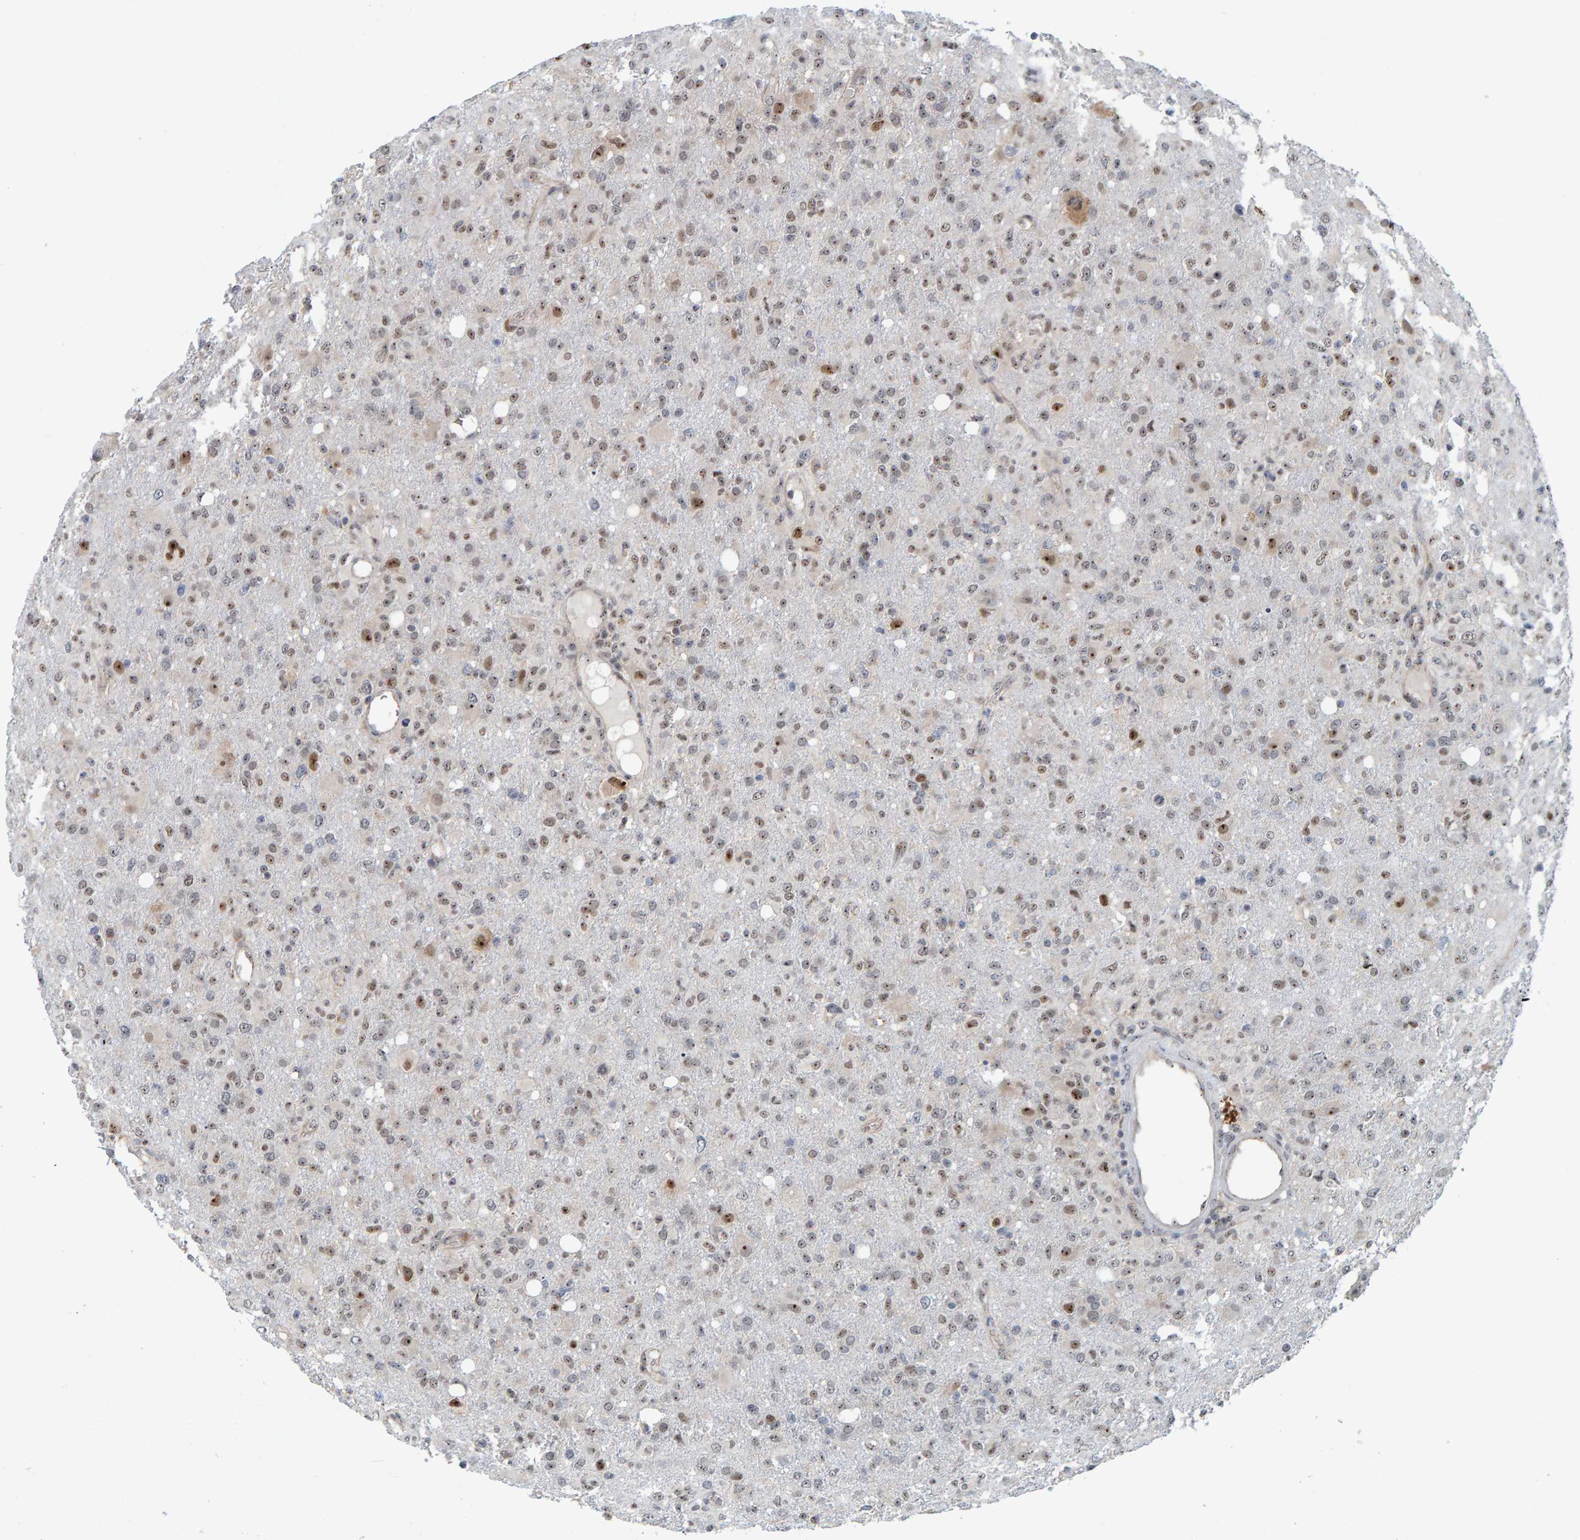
{"staining": {"intensity": "moderate", "quantity": ">75%", "location": "nuclear"}, "tissue": "glioma", "cell_type": "Tumor cells", "image_type": "cancer", "snomed": [{"axis": "morphology", "description": "Glioma, malignant, High grade"}, {"axis": "topography", "description": "Brain"}], "caption": "This is a micrograph of IHC staining of glioma, which shows moderate staining in the nuclear of tumor cells.", "gene": "POLR1E", "patient": {"sex": "female", "age": 57}}